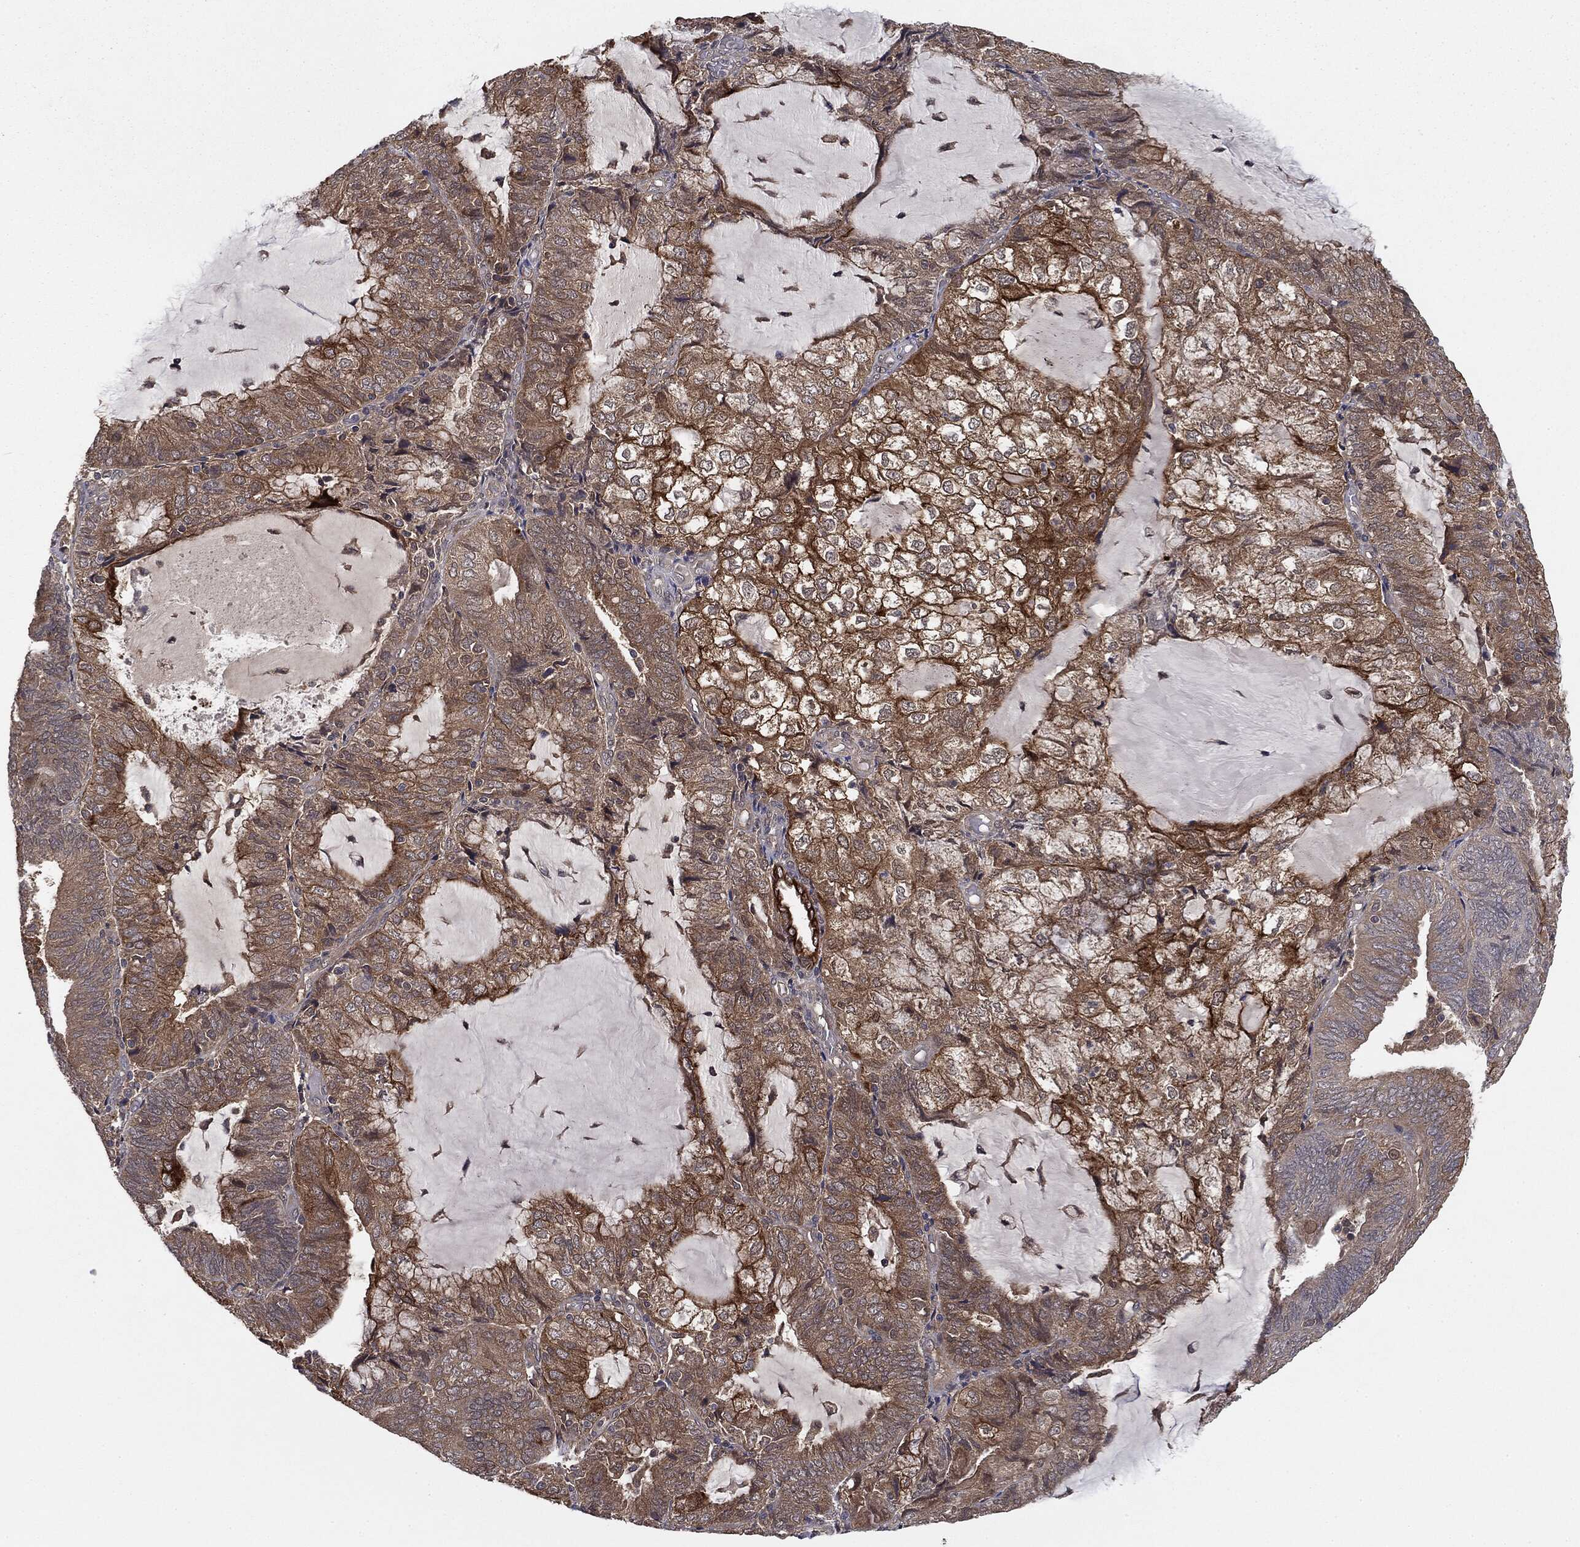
{"staining": {"intensity": "moderate", "quantity": ">75%", "location": "cytoplasmic/membranous"}, "tissue": "endometrial cancer", "cell_type": "Tumor cells", "image_type": "cancer", "snomed": [{"axis": "morphology", "description": "Adenocarcinoma, NOS"}, {"axis": "topography", "description": "Endometrium"}], "caption": "Moderate cytoplasmic/membranous positivity is appreciated in approximately >75% of tumor cells in endometrial adenocarcinoma.", "gene": "KRT7", "patient": {"sex": "female", "age": 81}}